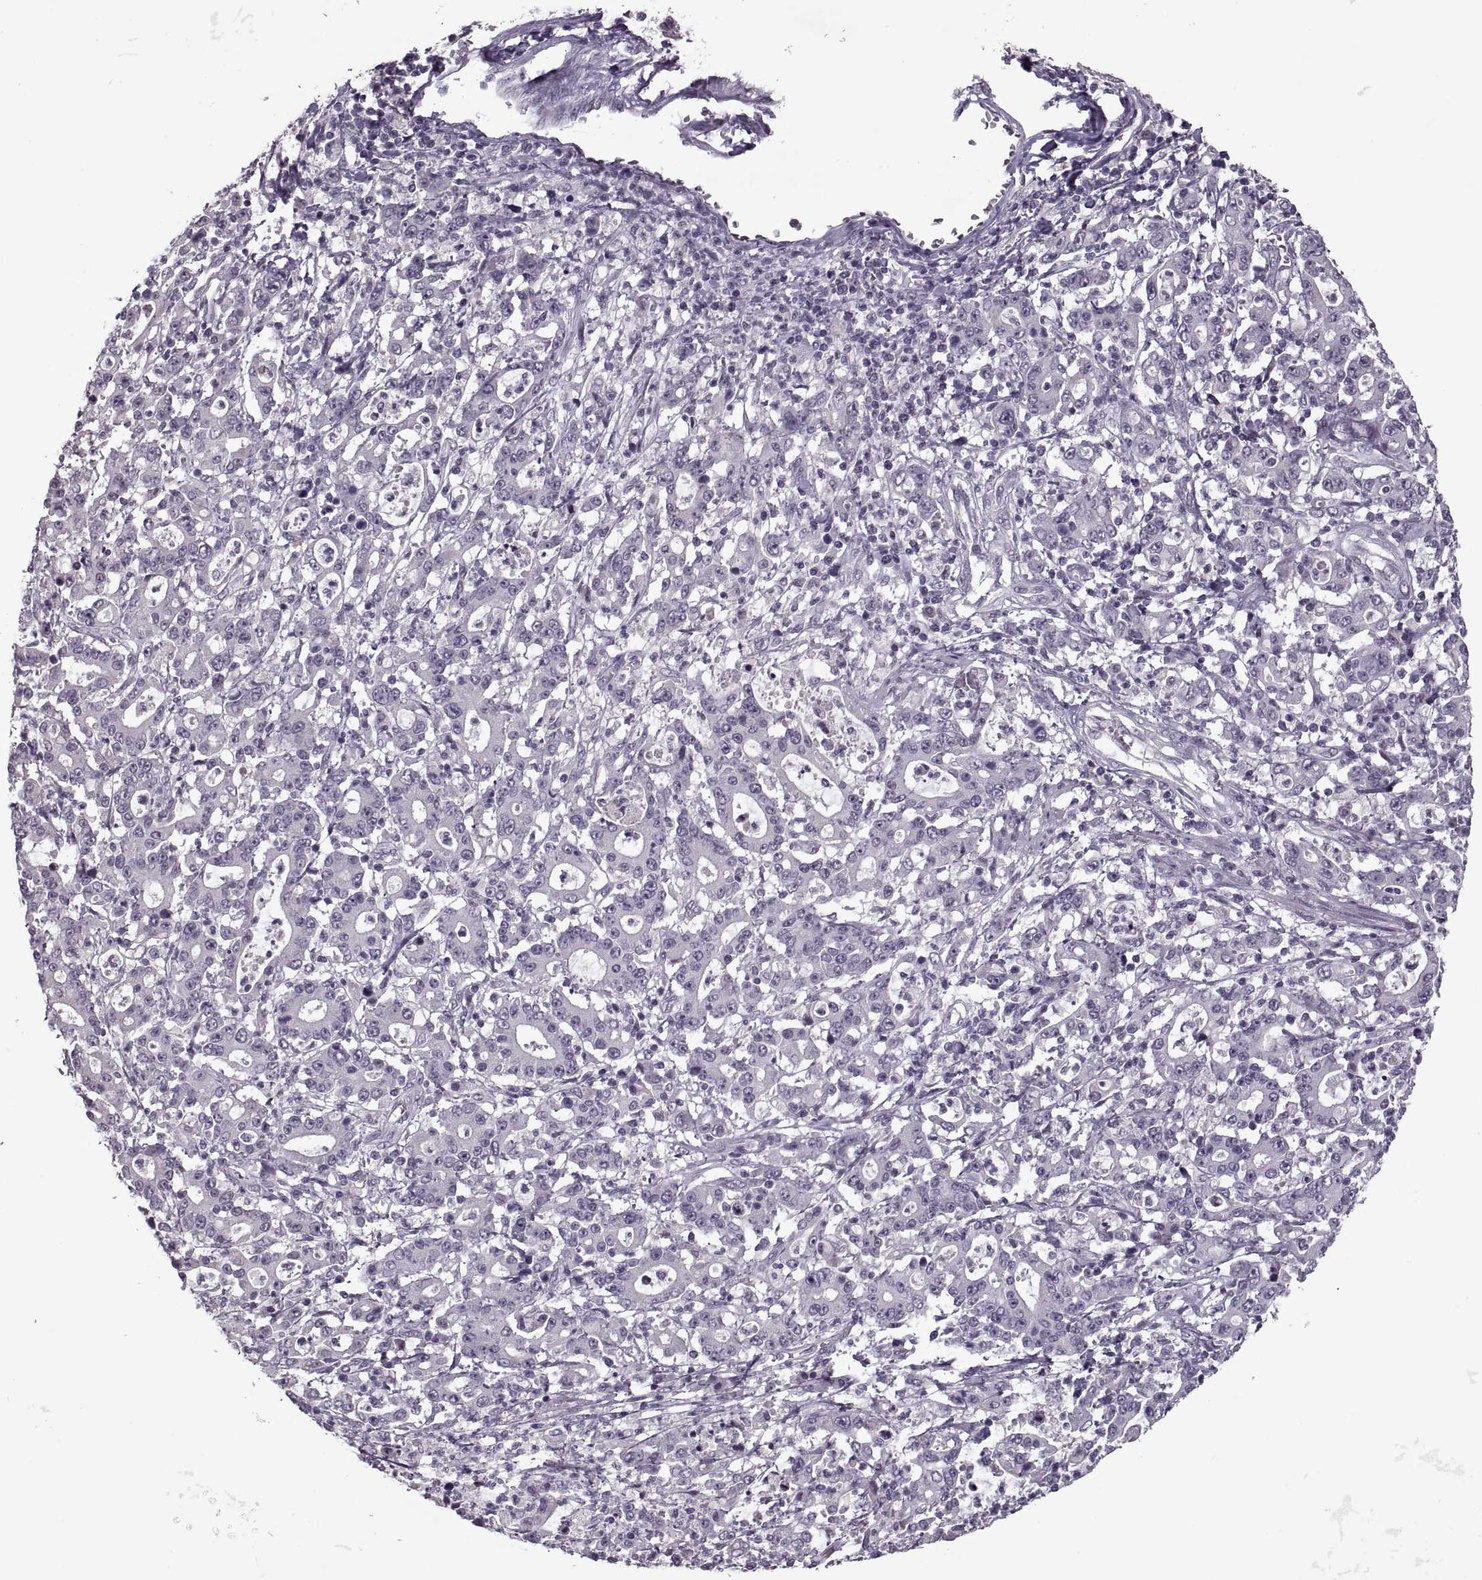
{"staining": {"intensity": "negative", "quantity": "none", "location": "none"}, "tissue": "stomach cancer", "cell_type": "Tumor cells", "image_type": "cancer", "snomed": [{"axis": "morphology", "description": "Adenocarcinoma, NOS"}, {"axis": "topography", "description": "Stomach, upper"}], "caption": "Tumor cells show no significant protein staining in stomach adenocarcinoma.", "gene": "MGAT4D", "patient": {"sex": "male", "age": 68}}